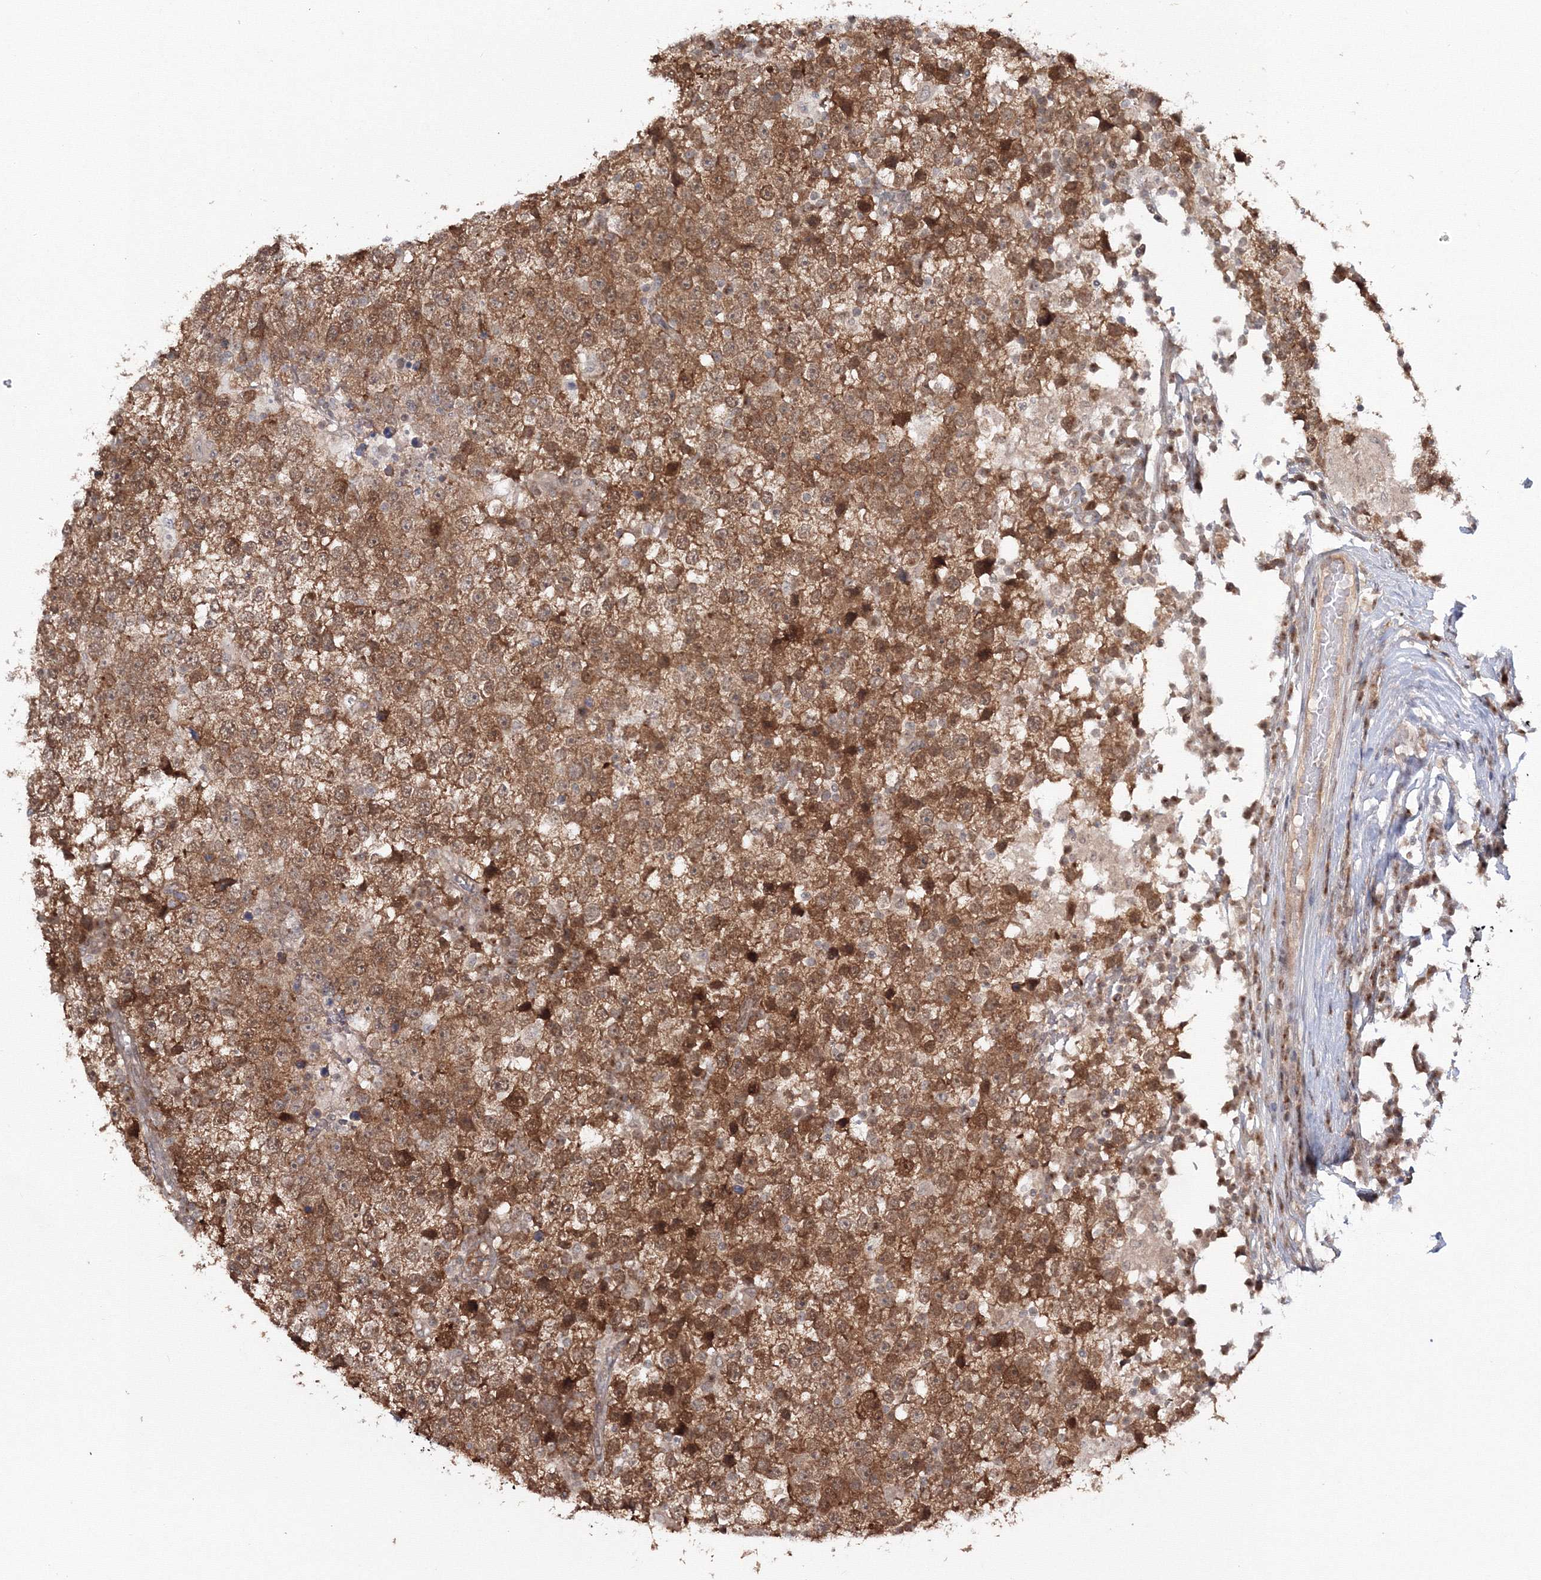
{"staining": {"intensity": "strong", "quantity": ">75%", "location": "cytoplasmic/membranous"}, "tissue": "testis cancer", "cell_type": "Tumor cells", "image_type": "cancer", "snomed": [{"axis": "morphology", "description": "Seminoma, NOS"}, {"axis": "topography", "description": "Testis"}], "caption": "IHC image of neoplastic tissue: human testis cancer (seminoma) stained using IHC reveals high levels of strong protein expression localized specifically in the cytoplasmic/membranous of tumor cells, appearing as a cytoplasmic/membranous brown color.", "gene": "ZFAND6", "patient": {"sex": "male", "age": 65}}